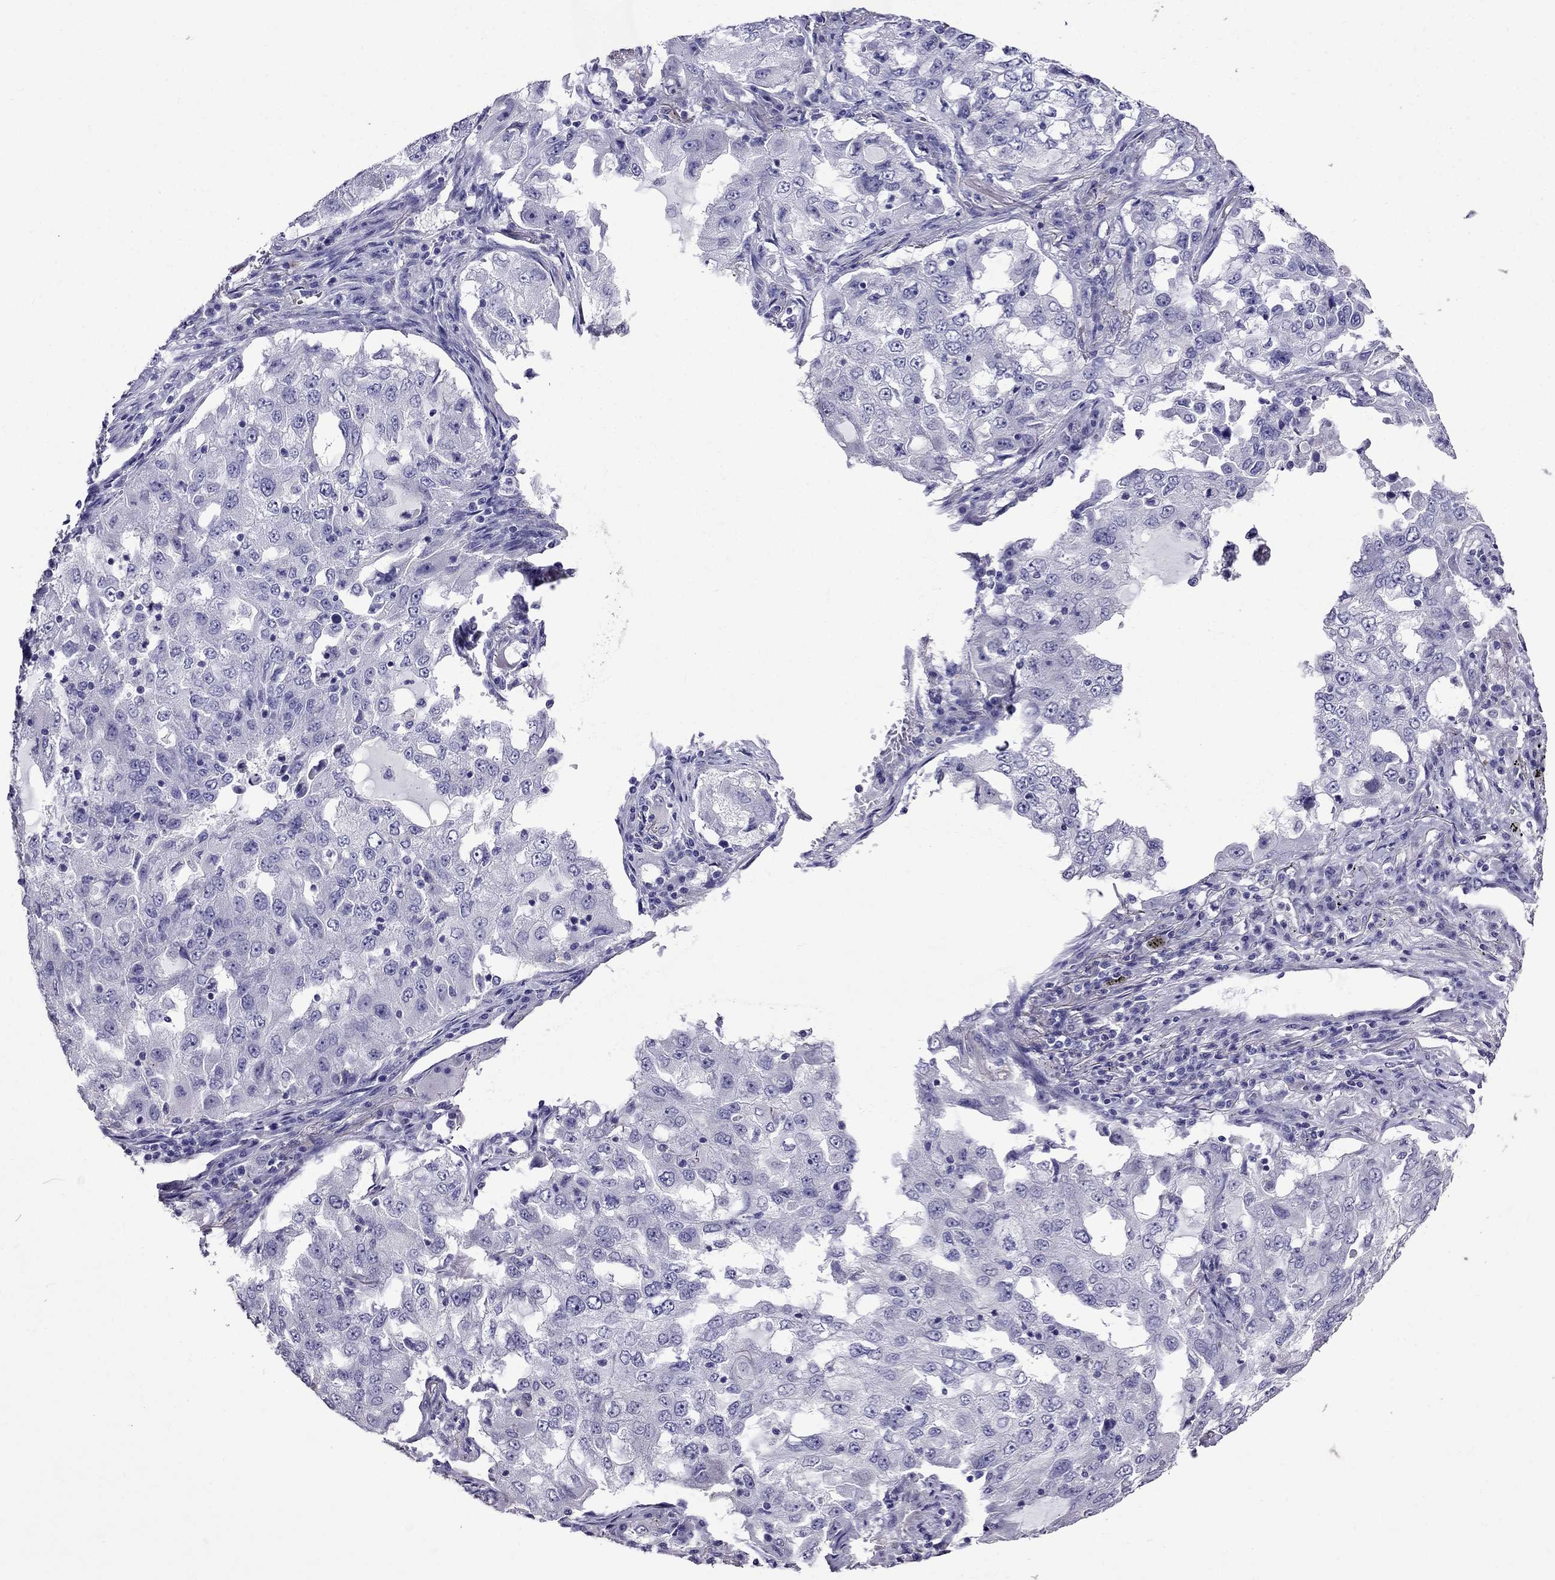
{"staining": {"intensity": "negative", "quantity": "none", "location": "none"}, "tissue": "lung cancer", "cell_type": "Tumor cells", "image_type": "cancer", "snomed": [{"axis": "morphology", "description": "Adenocarcinoma, NOS"}, {"axis": "topography", "description": "Lung"}], "caption": "Human lung cancer stained for a protein using immunohistochemistry demonstrates no staining in tumor cells.", "gene": "OXCT2", "patient": {"sex": "female", "age": 61}}